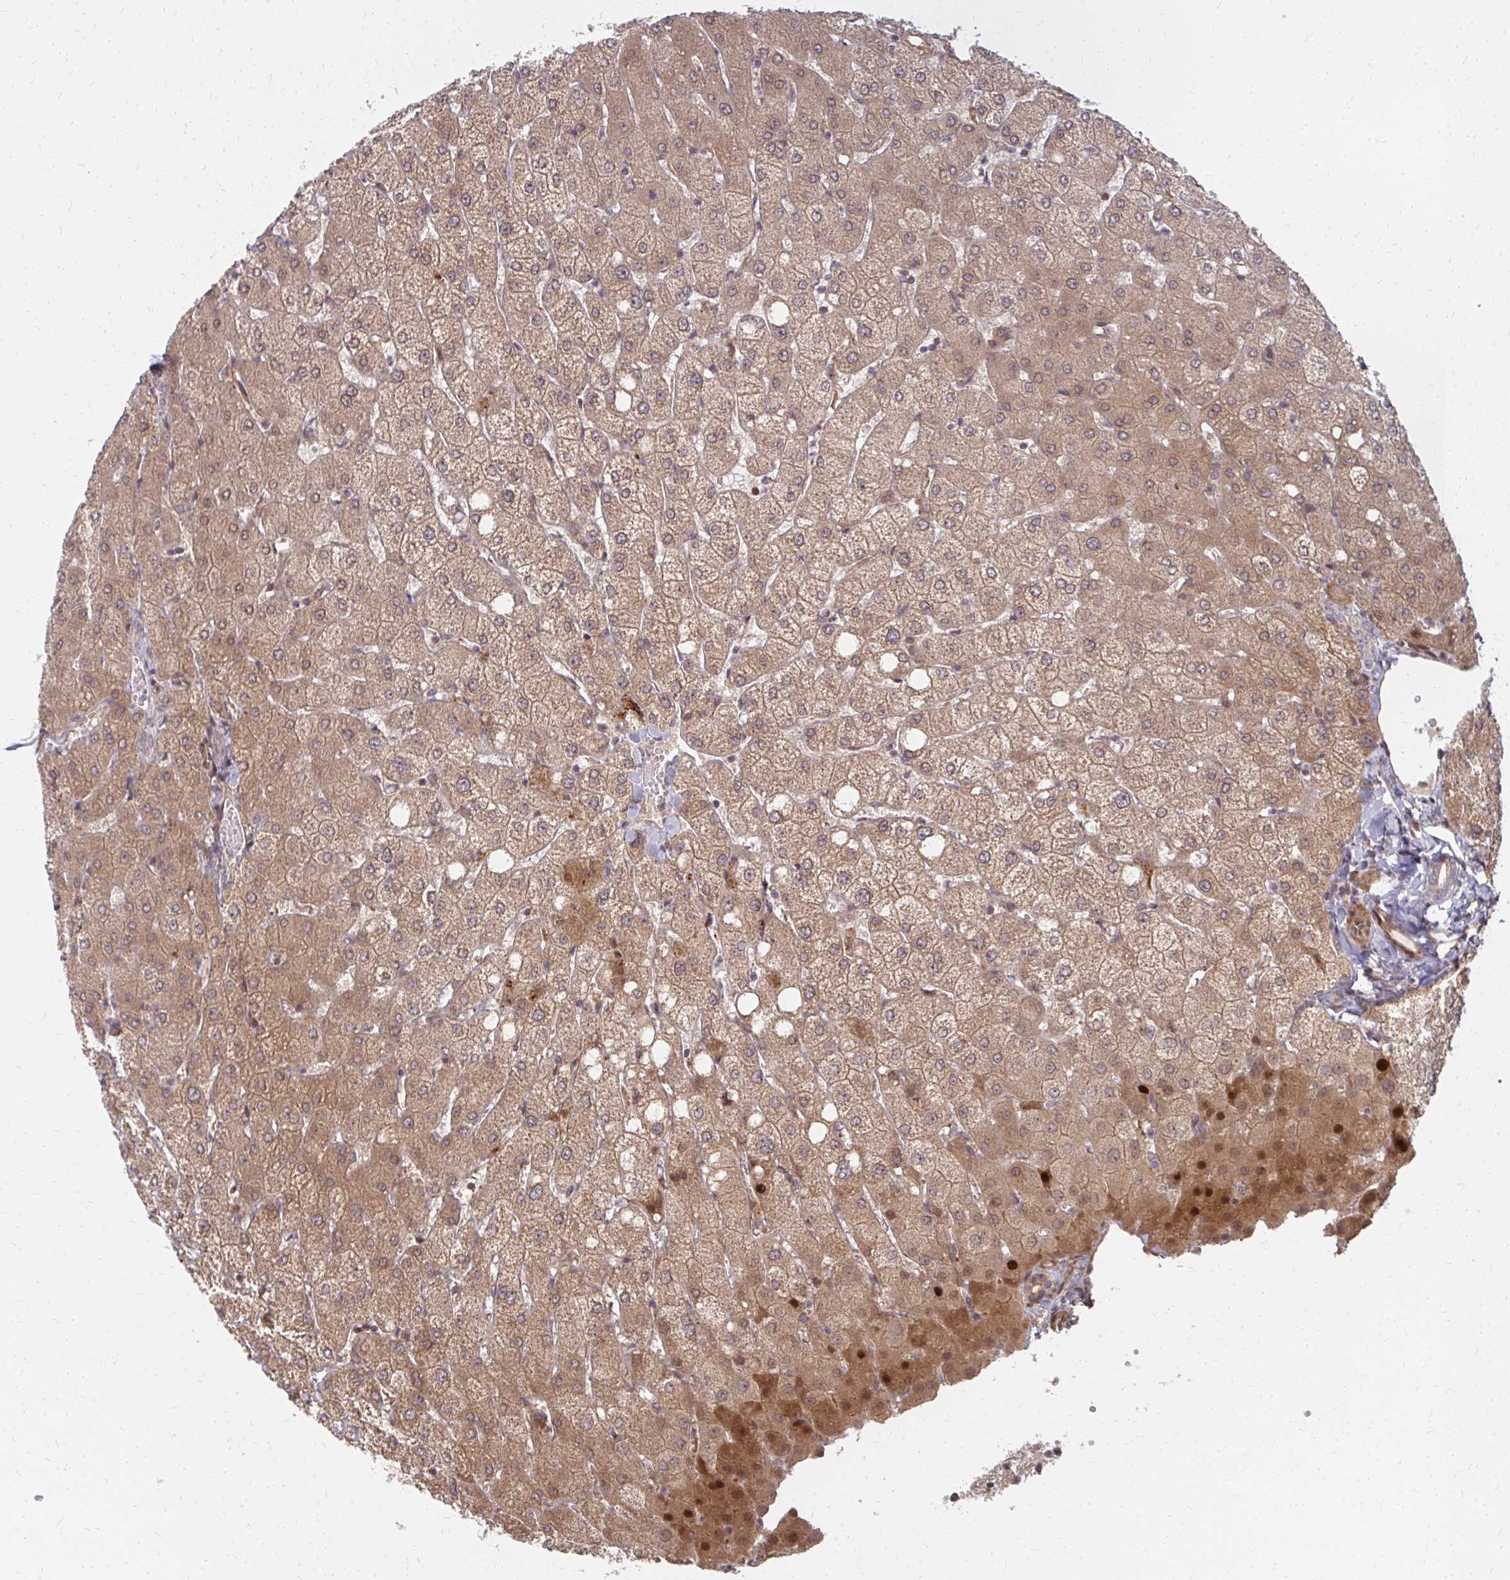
{"staining": {"intensity": "negative", "quantity": "none", "location": "none"}, "tissue": "liver", "cell_type": "Cholangiocytes", "image_type": "normal", "snomed": [{"axis": "morphology", "description": "Normal tissue, NOS"}, {"axis": "topography", "description": "Liver"}], "caption": "This is an IHC photomicrograph of unremarkable human liver. There is no staining in cholangiocytes.", "gene": "ZNF285", "patient": {"sex": "female", "age": 54}}